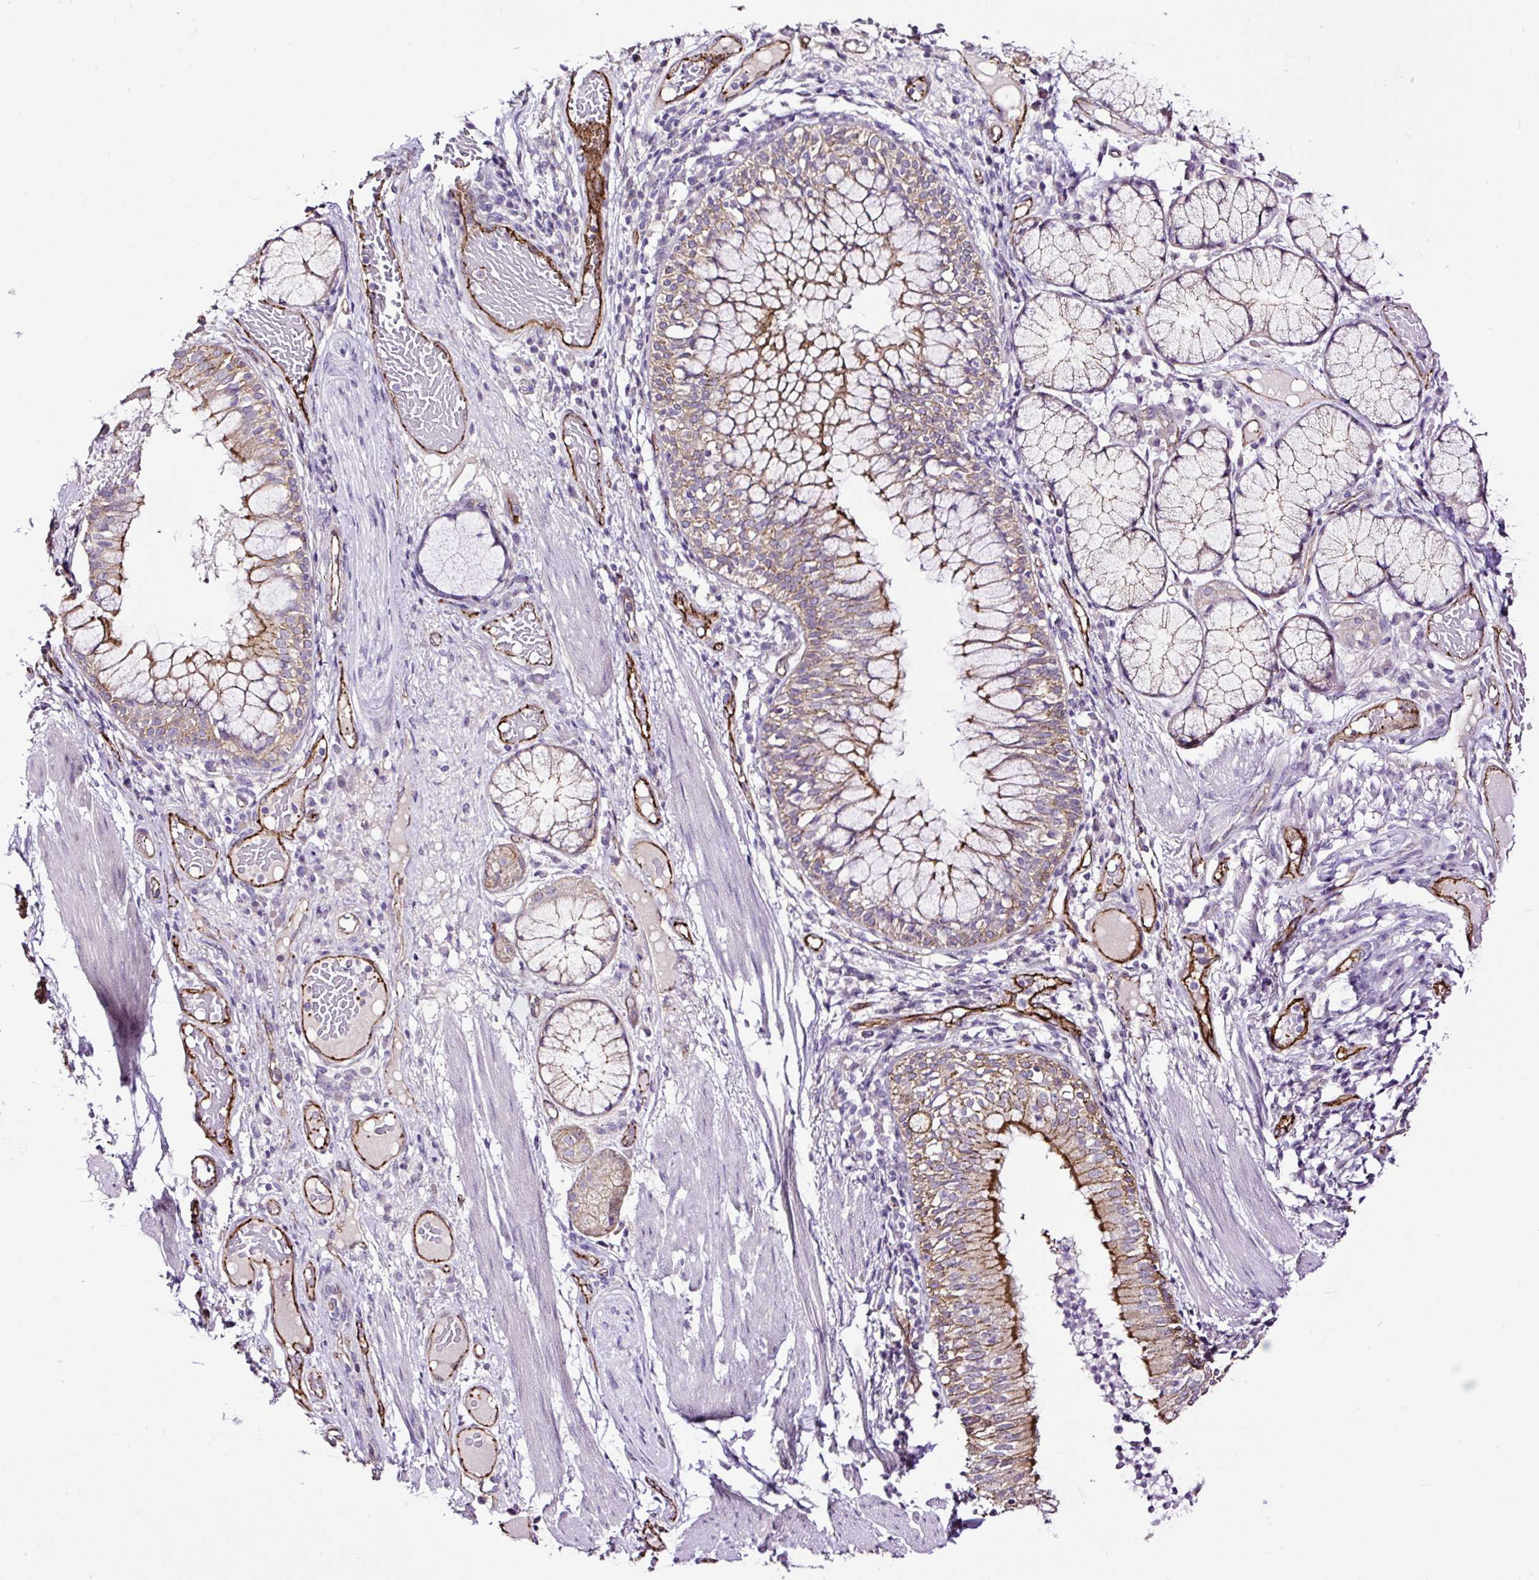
{"staining": {"intensity": "negative", "quantity": "none", "location": "none"}, "tissue": "adipose tissue", "cell_type": "Adipocytes", "image_type": "normal", "snomed": [{"axis": "morphology", "description": "Normal tissue, NOS"}, {"axis": "topography", "description": "Cartilage tissue"}, {"axis": "topography", "description": "Bronchus"}], "caption": "Protein analysis of benign adipose tissue shows no significant staining in adipocytes.", "gene": "MAGEB16", "patient": {"sex": "male", "age": 56}}